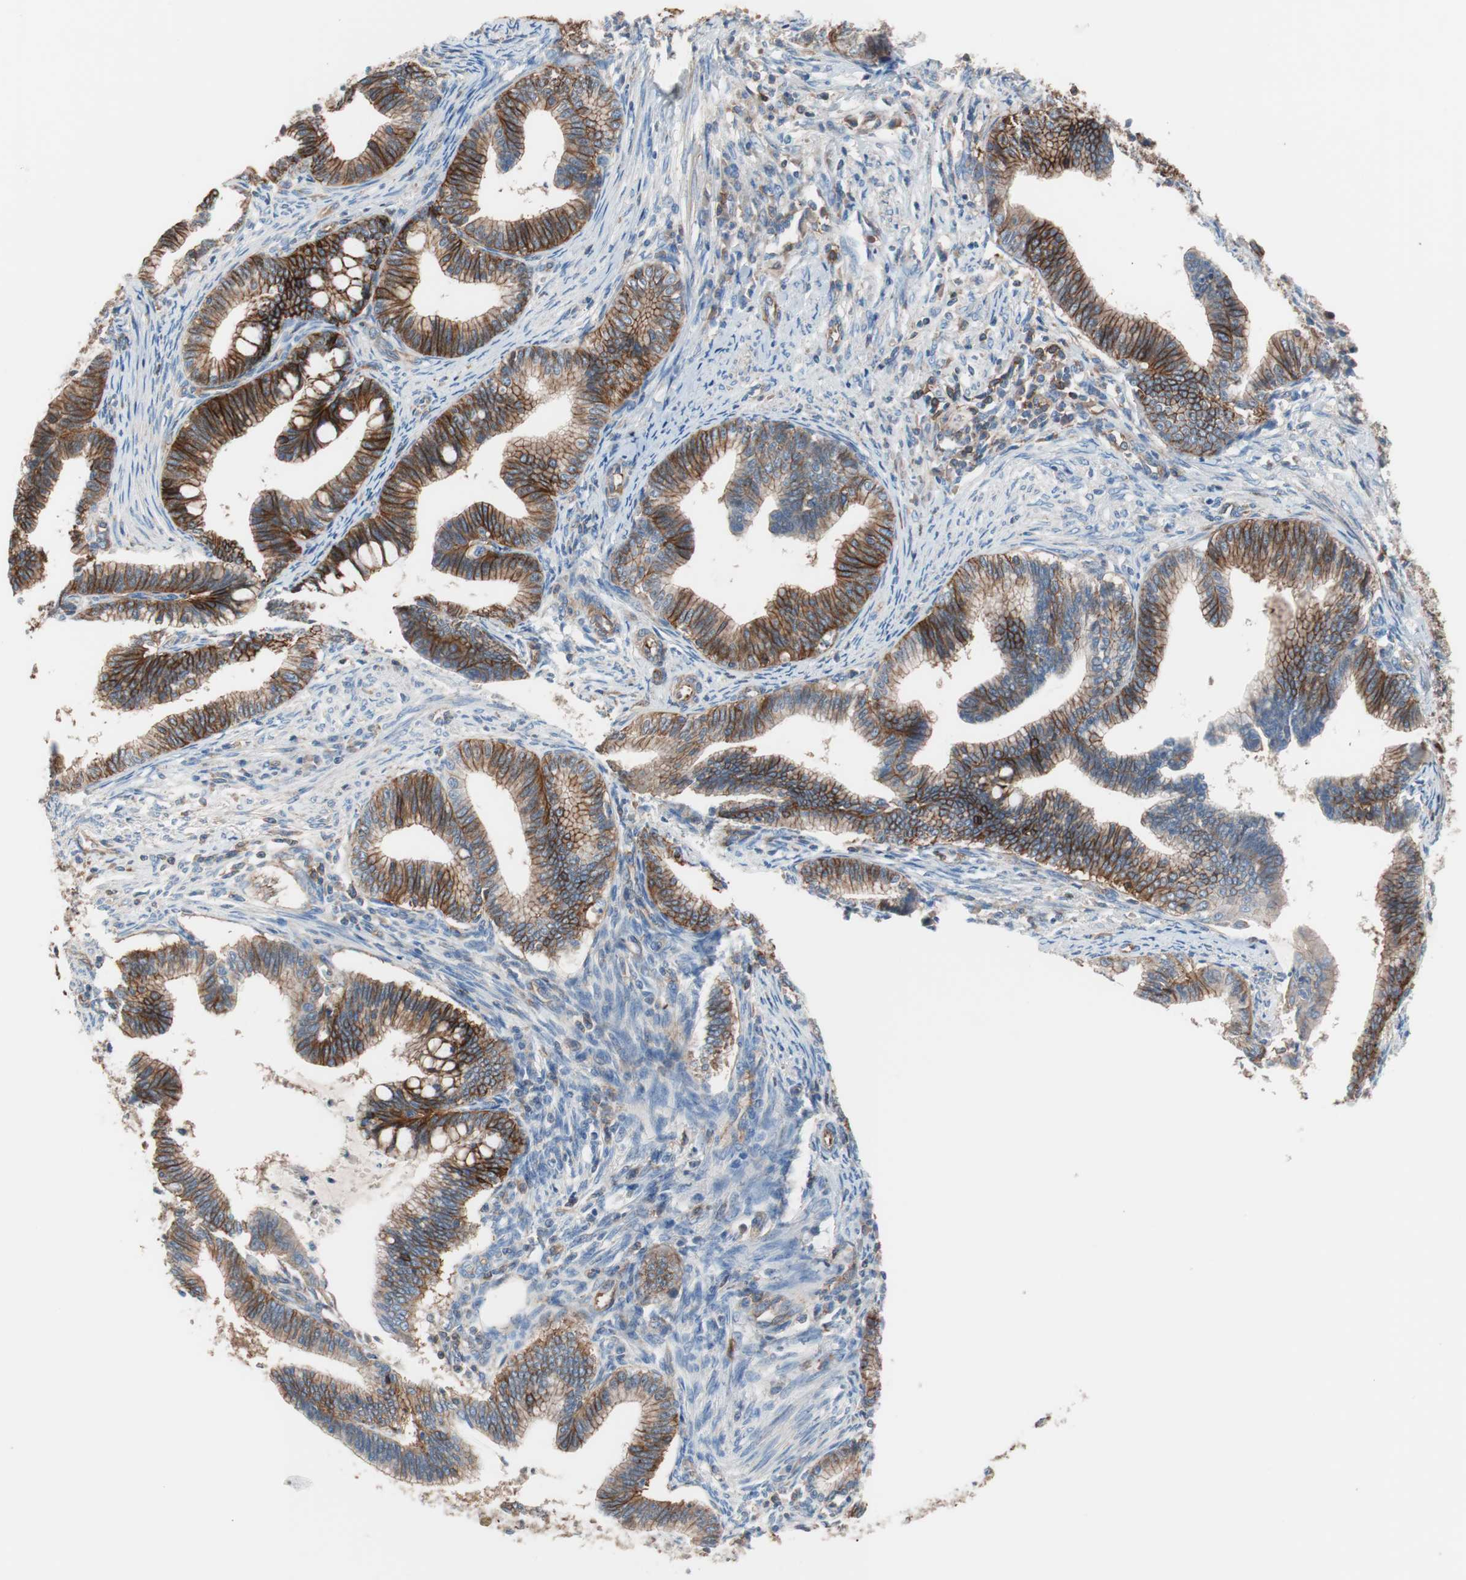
{"staining": {"intensity": "strong", "quantity": ">75%", "location": "cytoplasmic/membranous"}, "tissue": "cervical cancer", "cell_type": "Tumor cells", "image_type": "cancer", "snomed": [{"axis": "morphology", "description": "Adenocarcinoma, NOS"}, {"axis": "topography", "description": "Cervix"}], "caption": "Tumor cells reveal strong cytoplasmic/membranous expression in approximately >75% of cells in cervical cancer (adenocarcinoma).", "gene": "GPR160", "patient": {"sex": "female", "age": 36}}